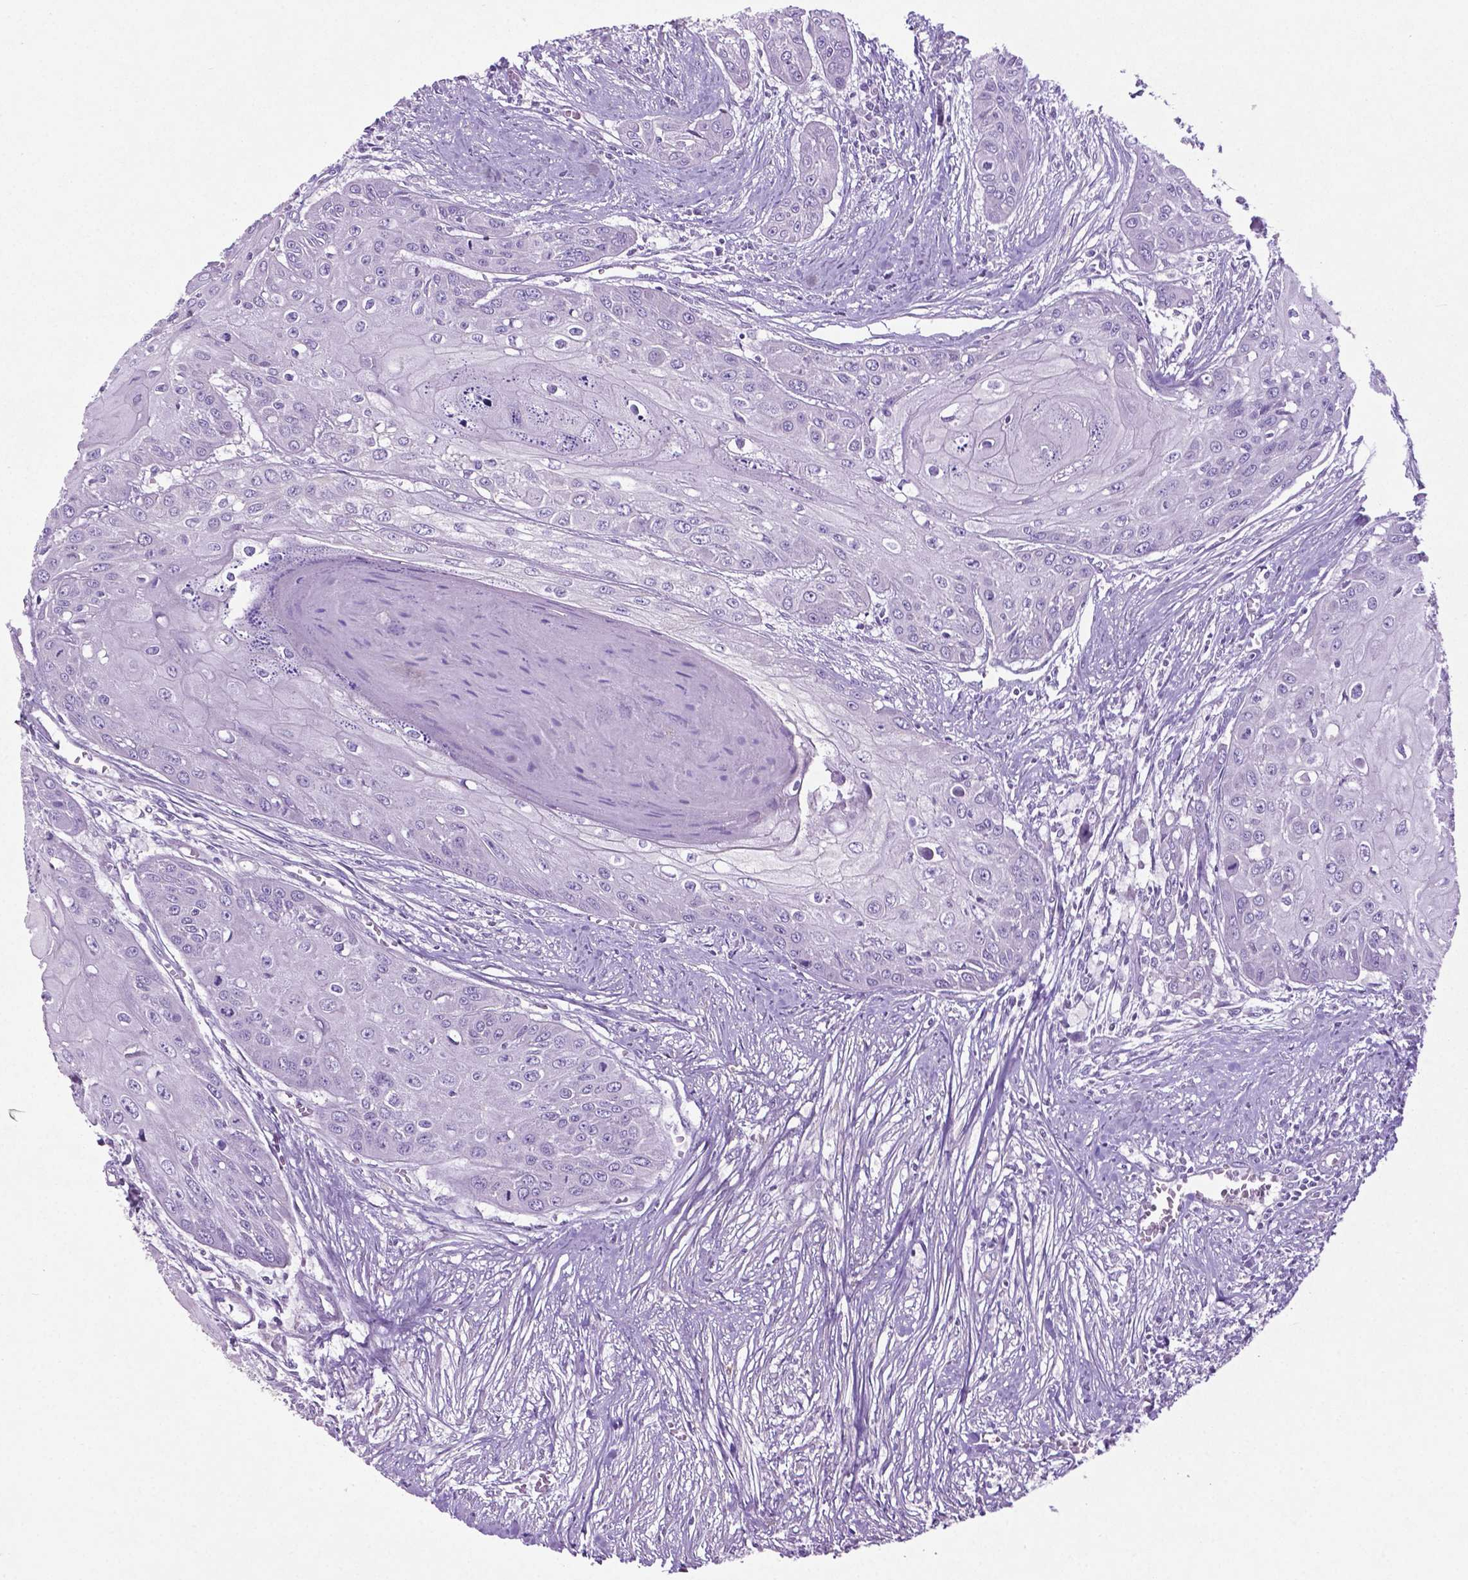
{"staining": {"intensity": "negative", "quantity": "none", "location": "none"}, "tissue": "head and neck cancer", "cell_type": "Tumor cells", "image_type": "cancer", "snomed": [{"axis": "morphology", "description": "Squamous cell carcinoma, NOS"}, {"axis": "topography", "description": "Oral tissue"}, {"axis": "topography", "description": "Head-Neck"}], "caption": "Head and neck squamous cell carcinoma was stained to show a protein in brown. There is no significant staining in tumor cells.", "gene": "BMP4", "patient": {"sex": "male", "age": 71}}